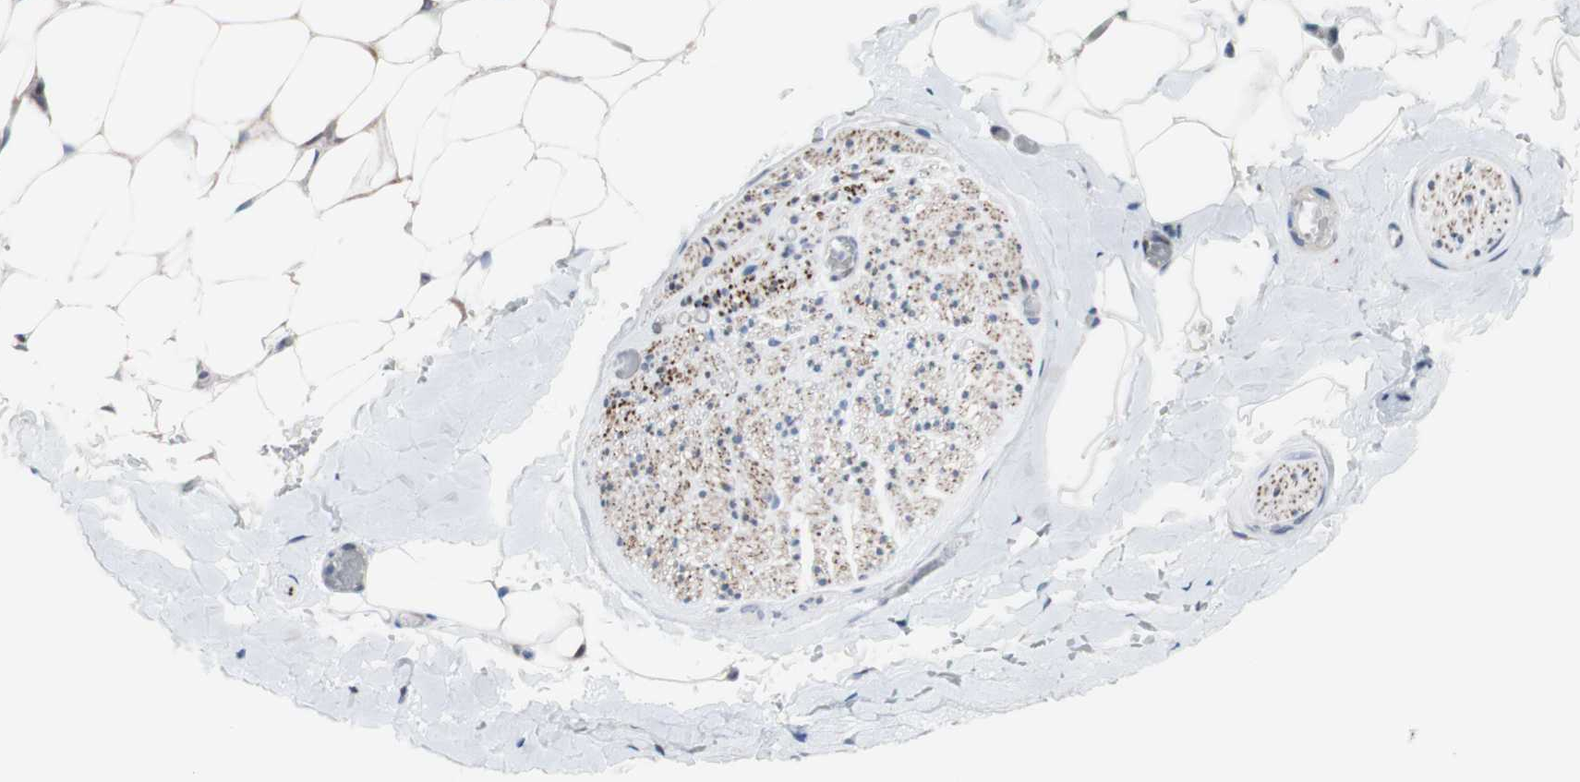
{"staining": {"intensity": "negative", "quantity": "none", "location": "none"}, "tissue": "adipose tissue", "cell_type": "Adipocytes", "image_type": "normal", "snomed": [{"axis": "morphology", "description": "Normal tissue, NOS"}, {"axis": "topography", "description": "Peripheral nerve tissue"}], "caption": "Immunohistochemistry (IHC) of benign adipose tissue demonstrates no positivity in adipocytes. The staining was performed using DAB to visualize the protein expression in brown, while the nuclei were stained in blue with hematoxylin (Magnification: 20x).", "gene": "PHTF2", "patient": {"sex": "male", "age": 70}}